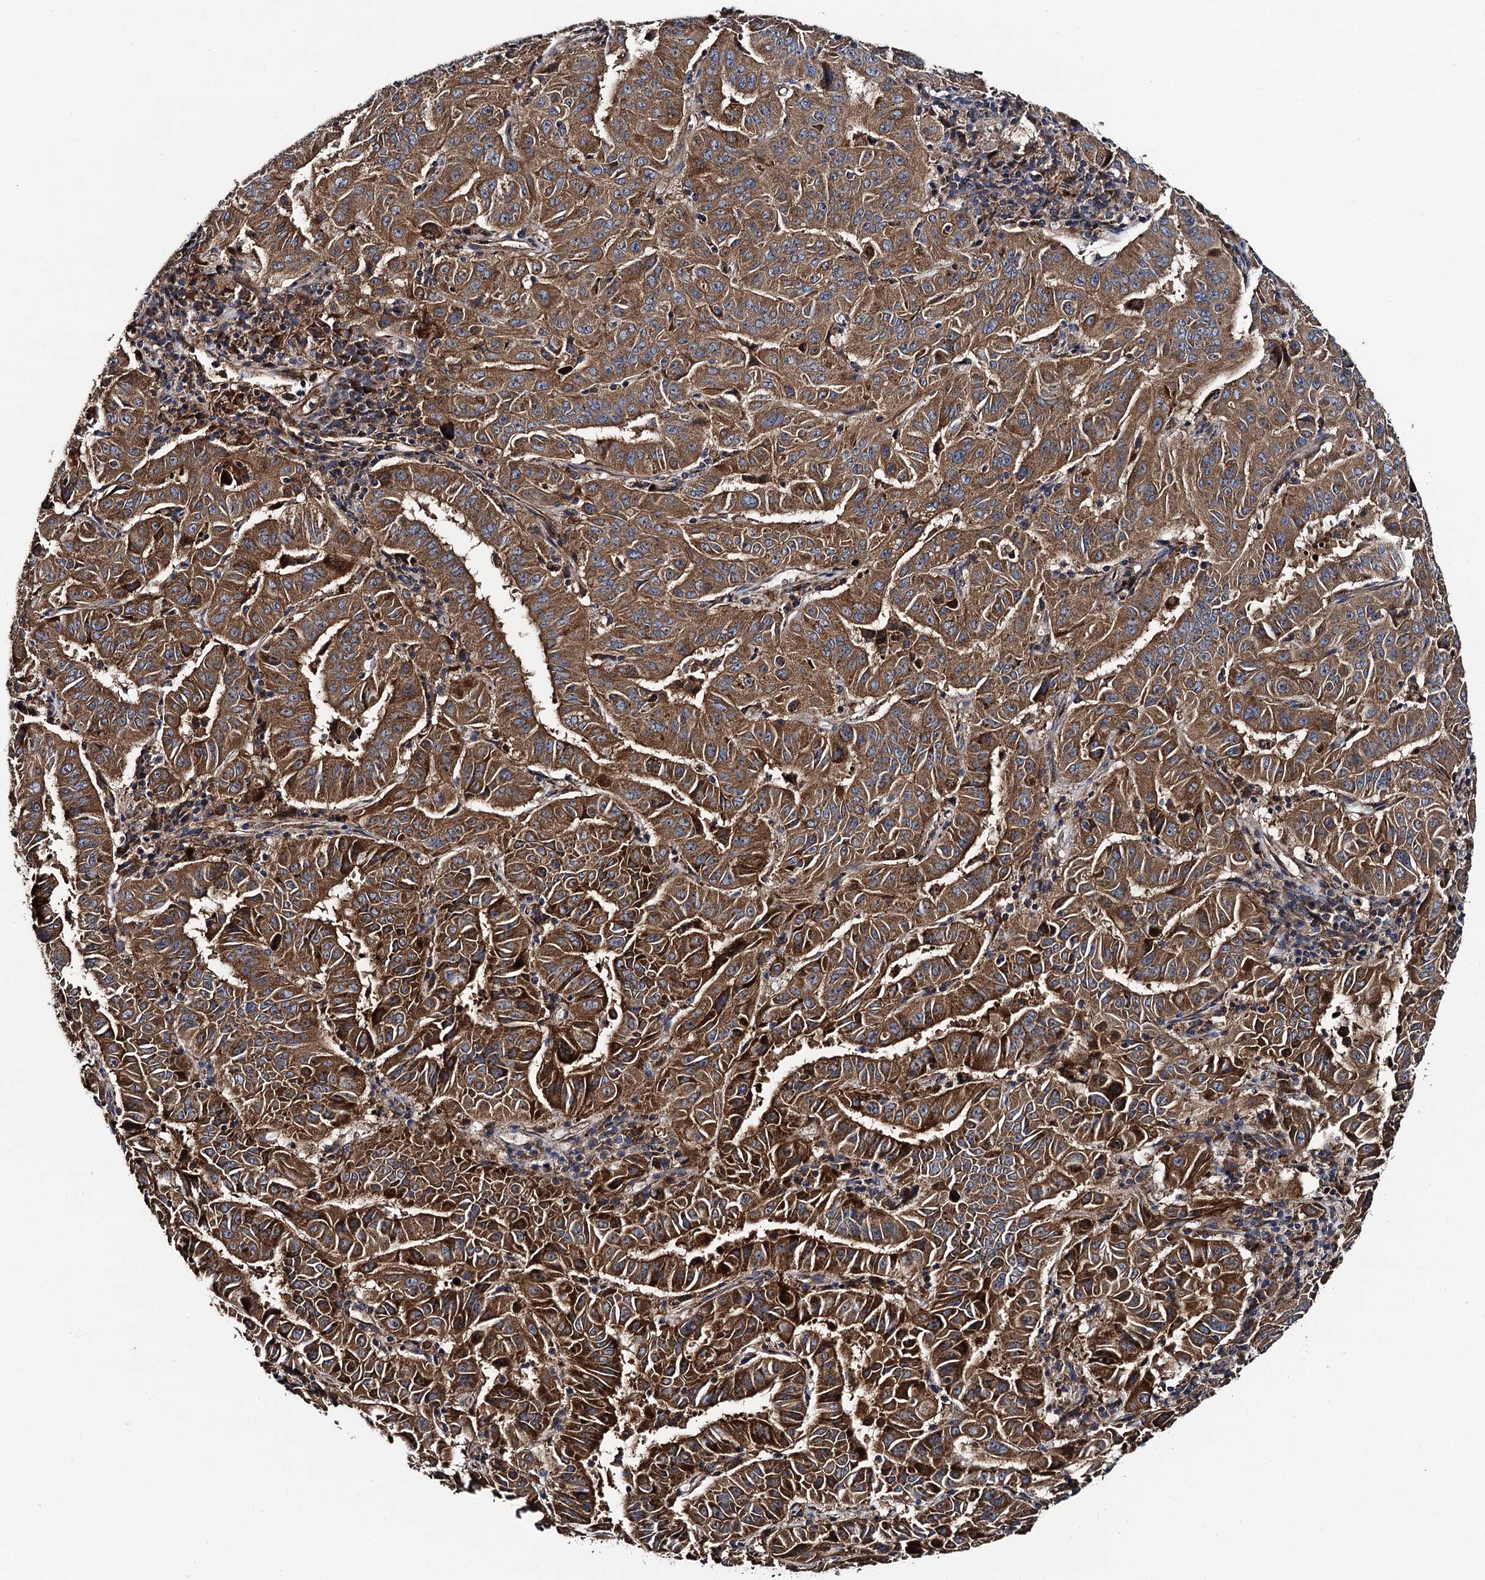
{"staining": {"intensity": "strong", "quantity": ">75%", "location": "cytoplasmic/membranous"}, "tissue": "pancreatic cancer", "cell_type": "Tumor cells", "image_type": "cancer", "snomed": [{"axis": "morphology", "description": "Adenocarcinoma, NOS"}, {"axis": "topography", "description": "Pancreas"}], "caption": "Immunohistochemical staining of human pancreatic cancer (adenocarcinoma) demonstrates high levels of strong cytoplasmic/membranous staining in about >75% of tumor cells. (Brightfield microscopy of DAB IHC at high magnification).", "gene": "NEK1", "patient": {"sex": "male", "age": 63}}